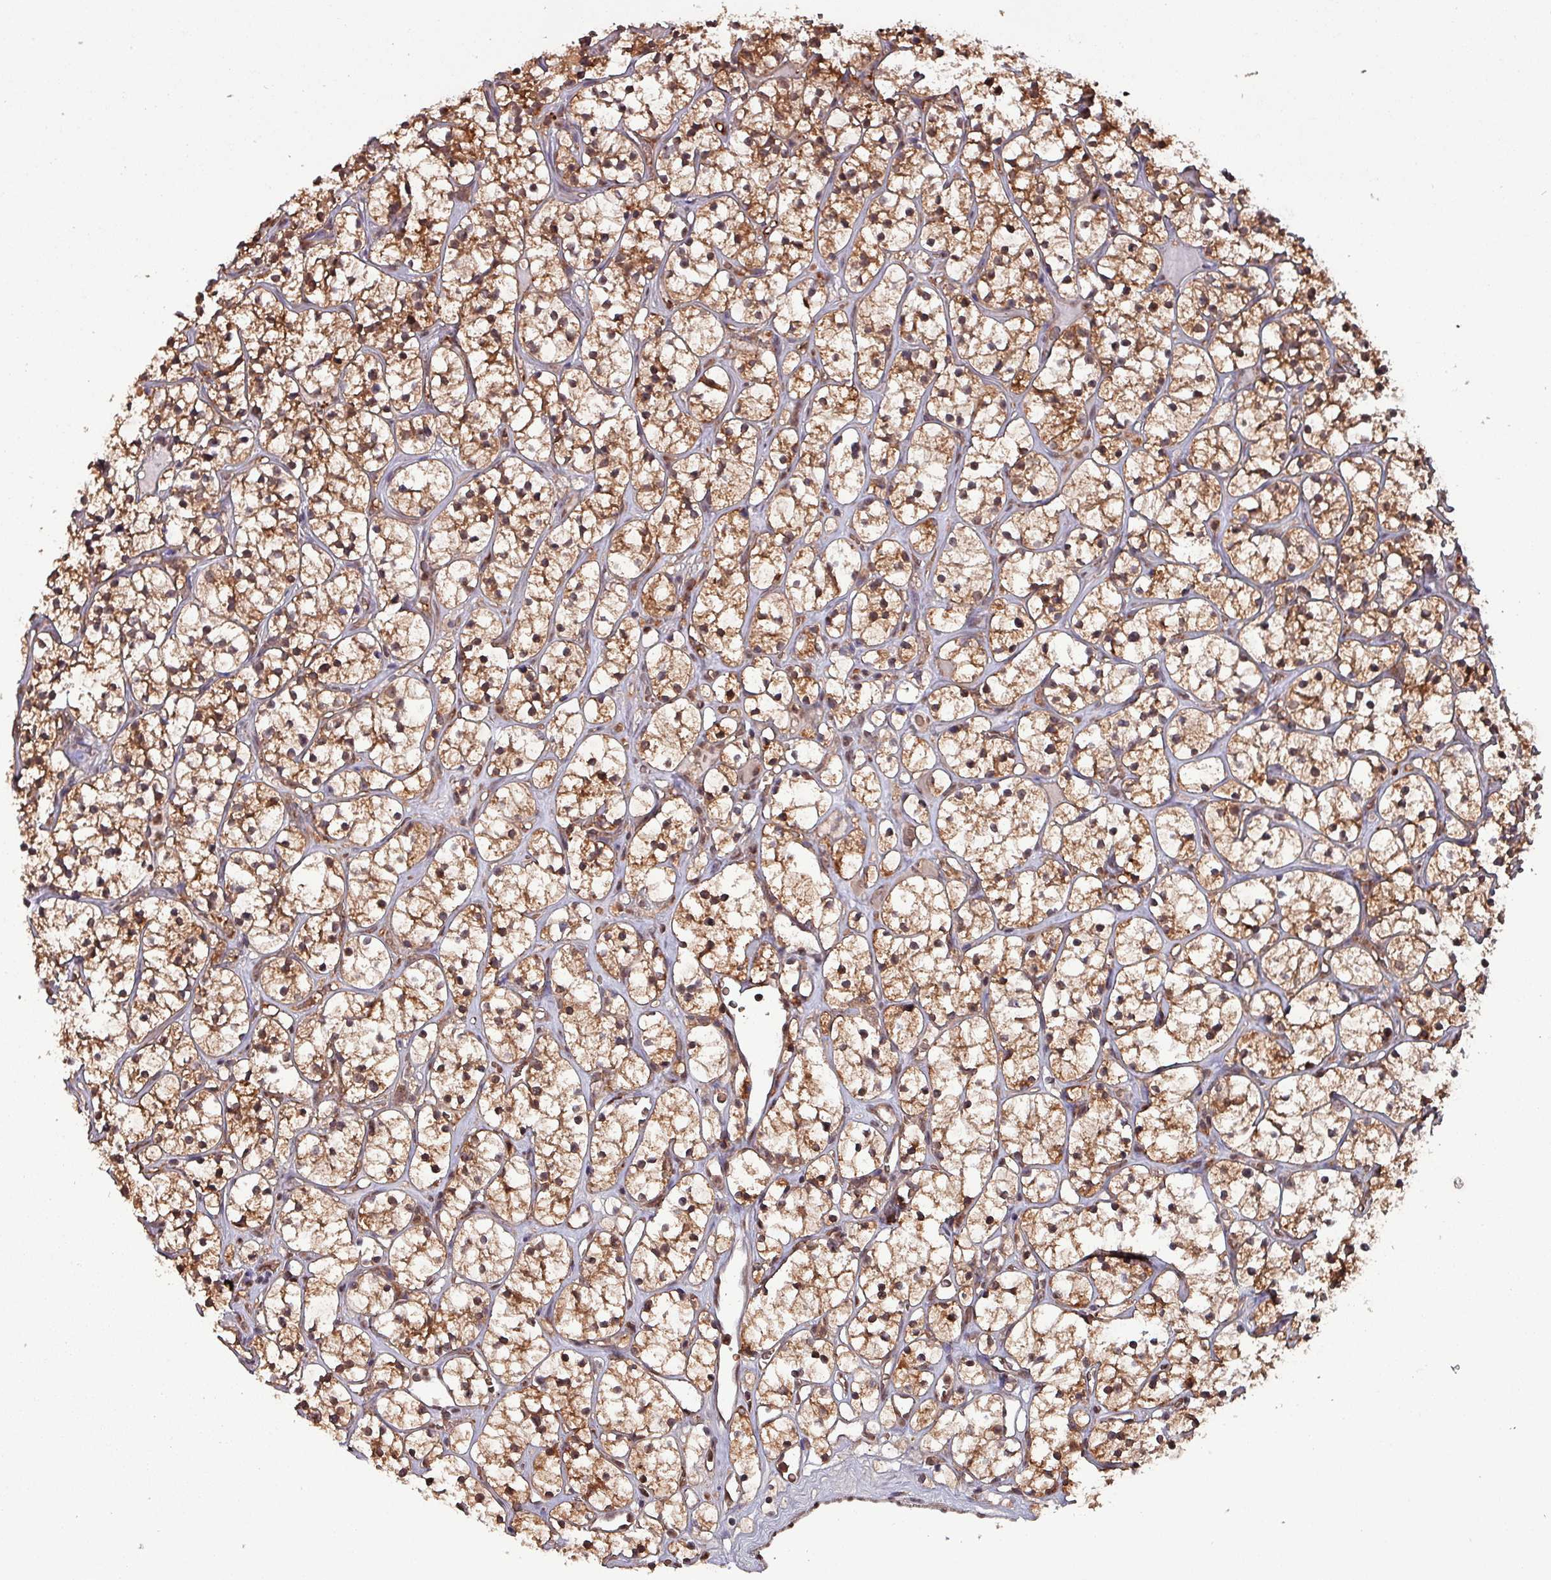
{"staining": {"intensity": "moderate", "quantity": ">75%", "location": "cytoplasmic/membranous,nuclear"}, "tissue": "renal cancer", "cell_type": "Tumor cells", "image_type": "cancer", "snomed": [{"axis": "morphology", "description": "Adenocarcinoma, NOS"}, {"axis": "topography", "description": "Kidney"}], "caption": "Moderate cytoplasmic/membranous and nuclear protein expression is identified in about >75% of tumor cells in adenocarcinoma (renal).", "gene": "PSMB8", "patient": {"sex": "female", "age": 64}}